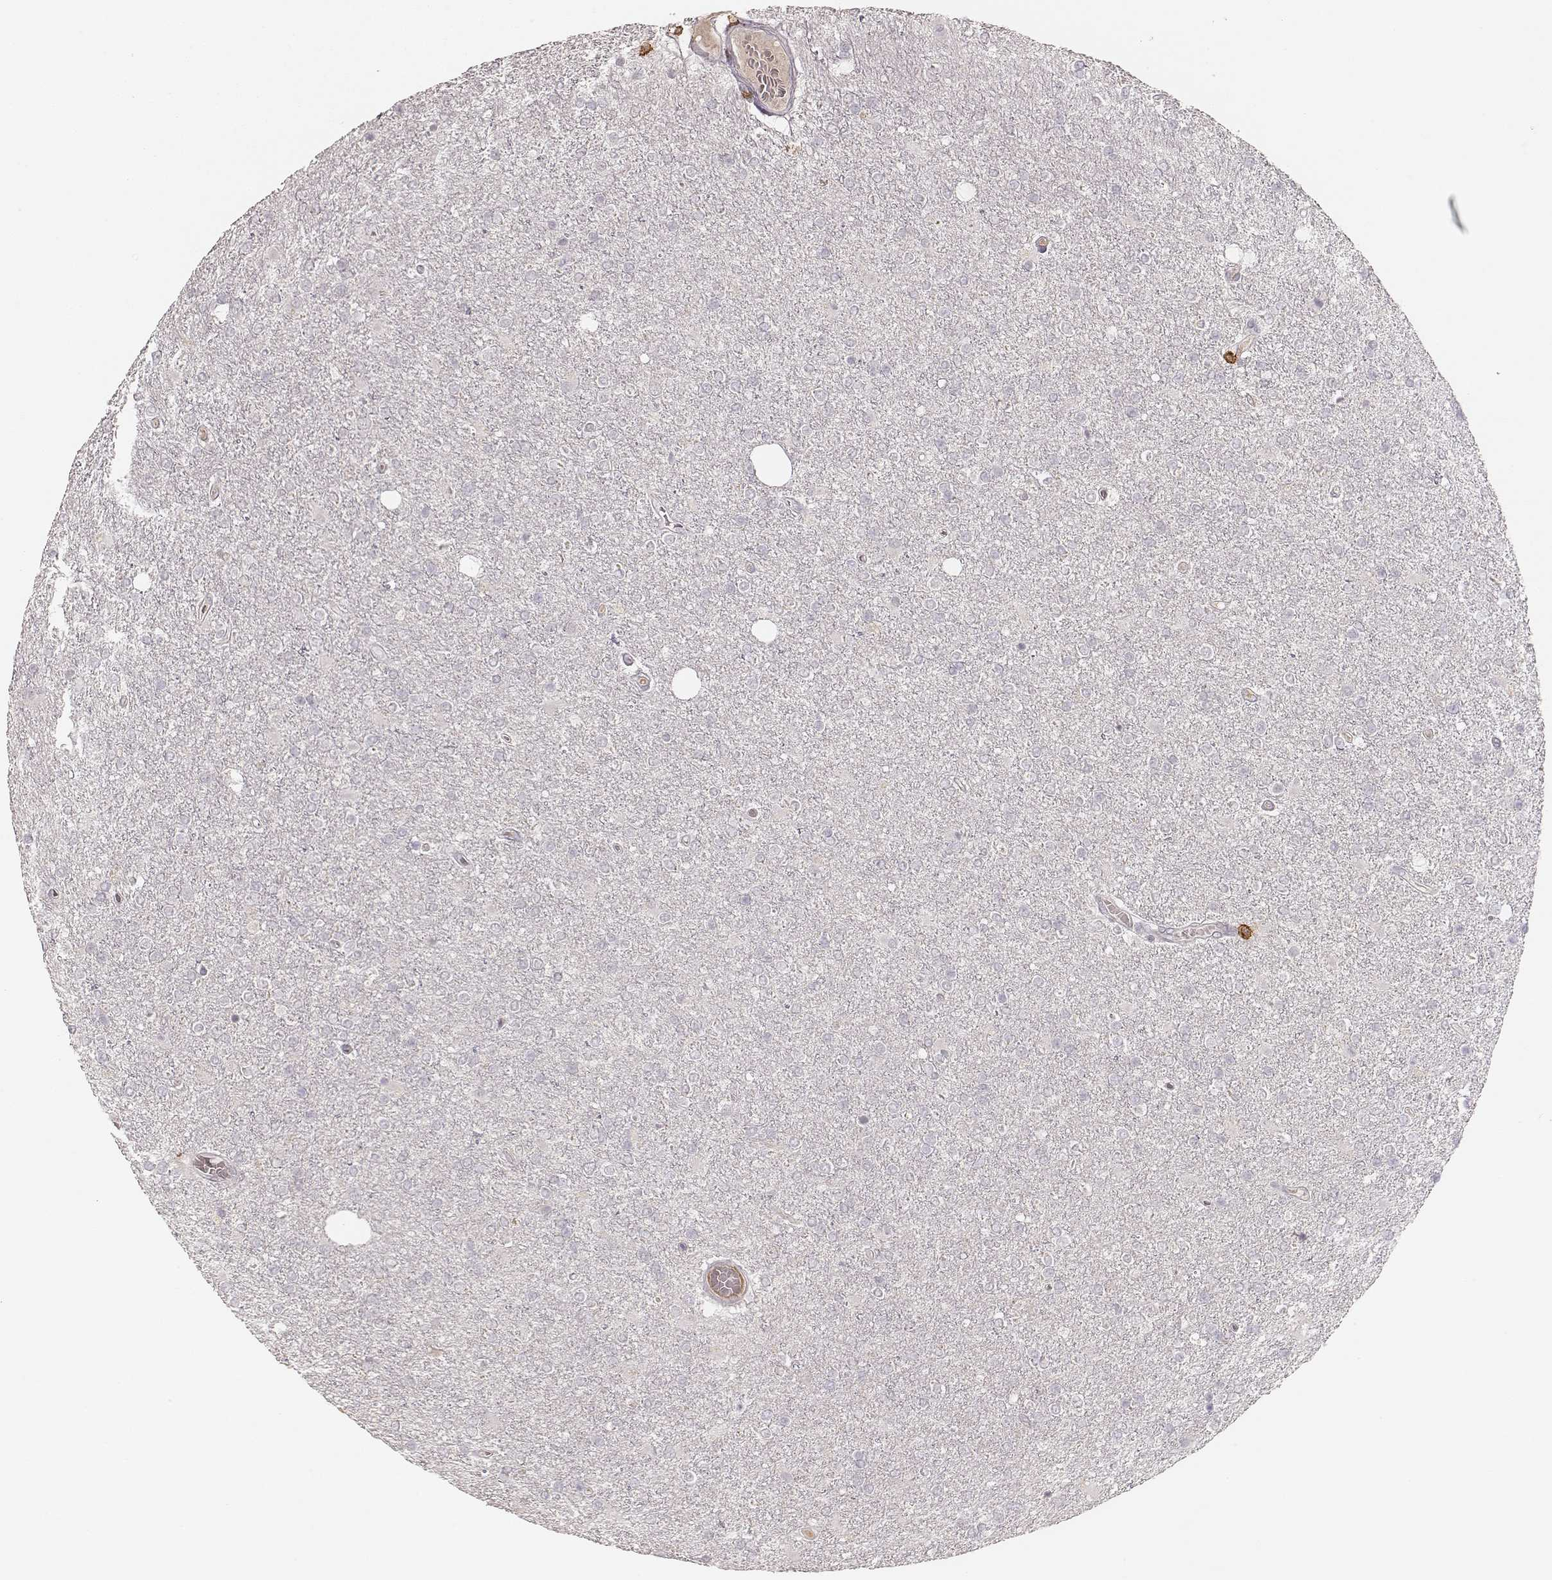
{"staining": {"intensity": "negative", "quantity": "none", "location": "none"}, "tissue": "glioma", "cell_type": "Tumor cells", "image_type": "cancer", "snomed": [{"axis": "morphology", "description": "Glioma, malignant, High grade"}, {"axis": "topography", "description": "Cerebral cortex"}], "caption": "IHC image of neoplastic tissue: human malignant glioma (high-grade) stained with DAB (3,3'-diaminobenzidine) displays no significant protein expression in tumor cells.", "gene": "CD8A", "patient": {"sex": "male", "age": 70}}